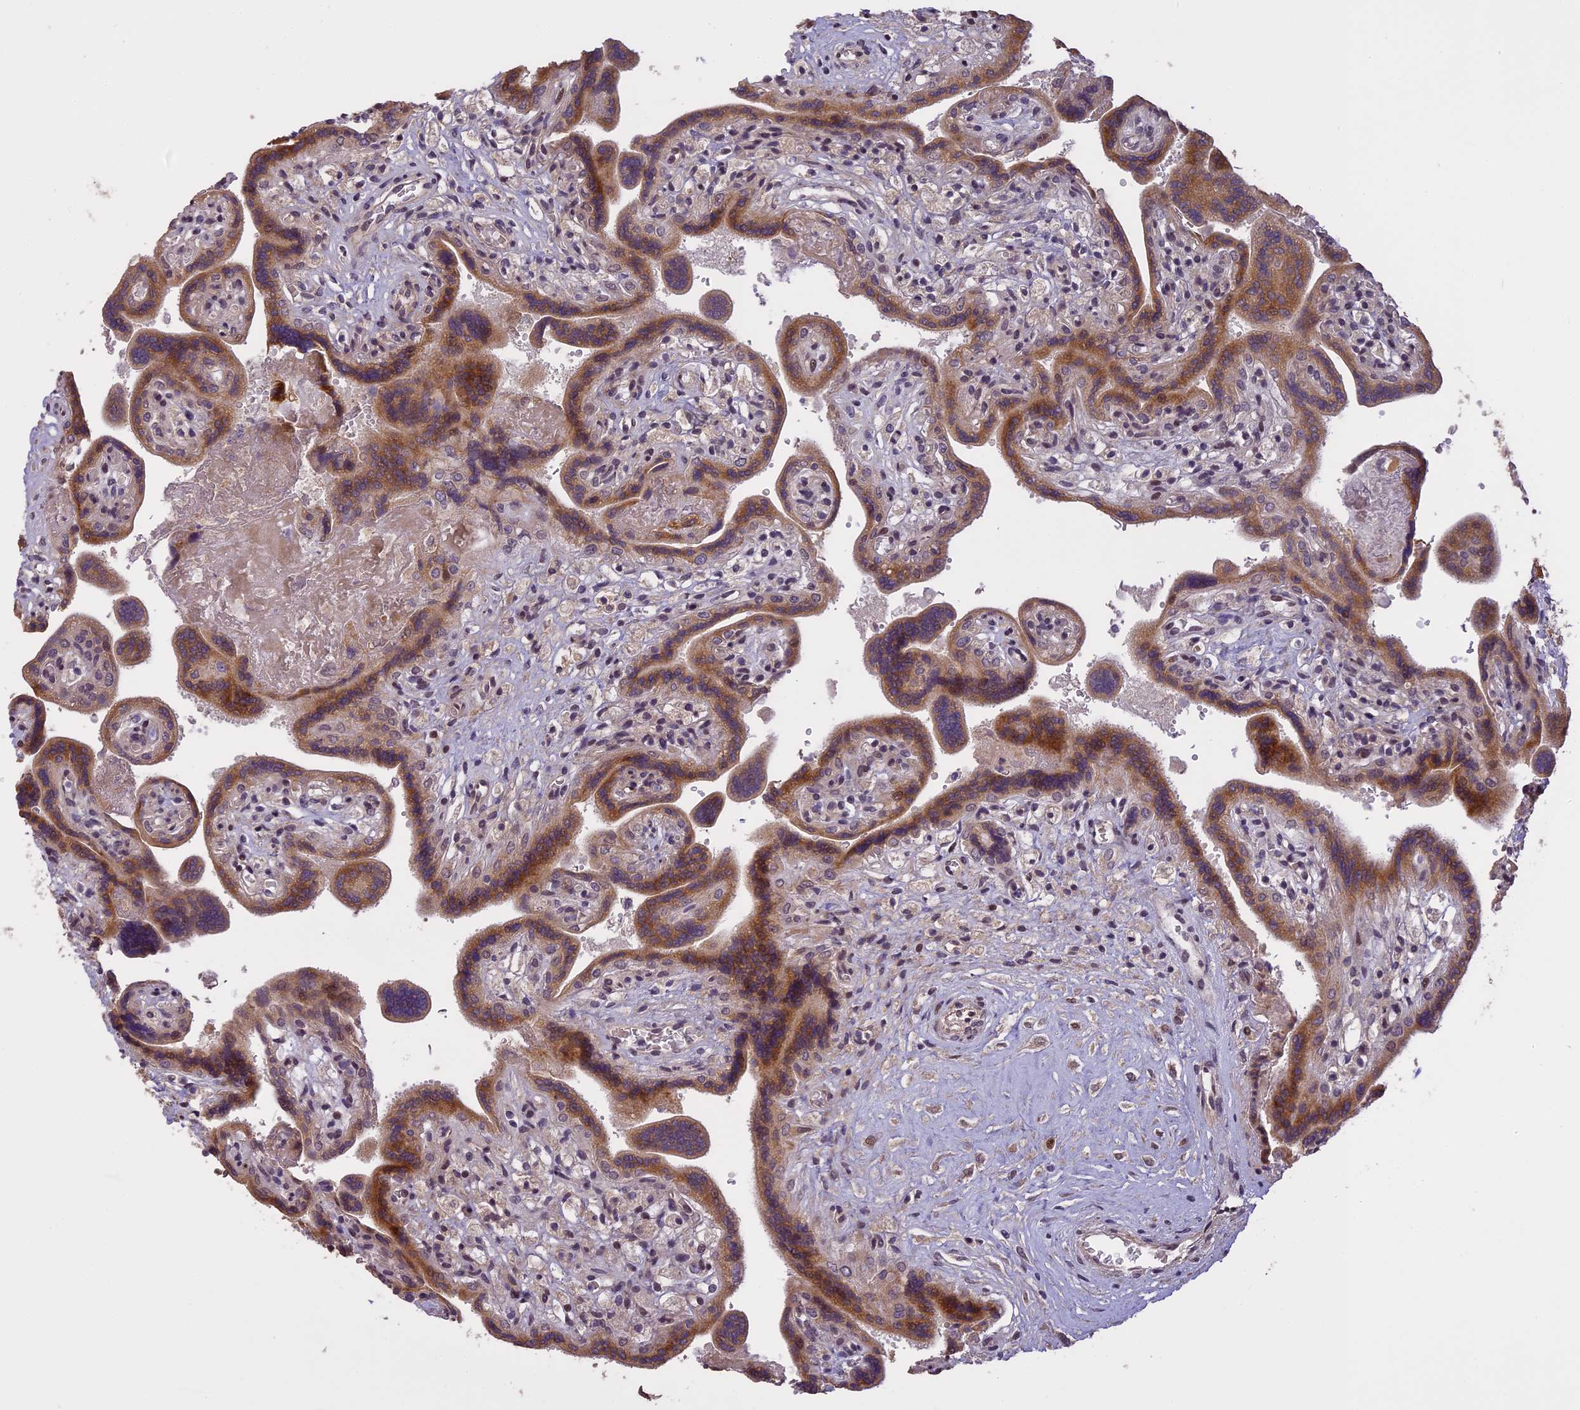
{"staining": {"intensity": "moderate", "quantity": "25%-75%", "location": "cytoplasmic/membranous,nuclear"}, "tissue": "placenta", "cell_type": "Trophoblastic cells", "image_type": "normal", "snomed": [{"axis": "morphology", "description": "Normal tissue, NOS"}, {"axis": "topography", "description": "Placenta"}], "caption": "High-power microscopy captured an IHC photomicrograph of unremarkable placenta, revealing moderate cytoplasmic/membranous,nuclear positivity in approximately 25%-75% of trophoblastic cells.", "gene": "PRELID2", "patient": {"sex": "female", "age": 37}}